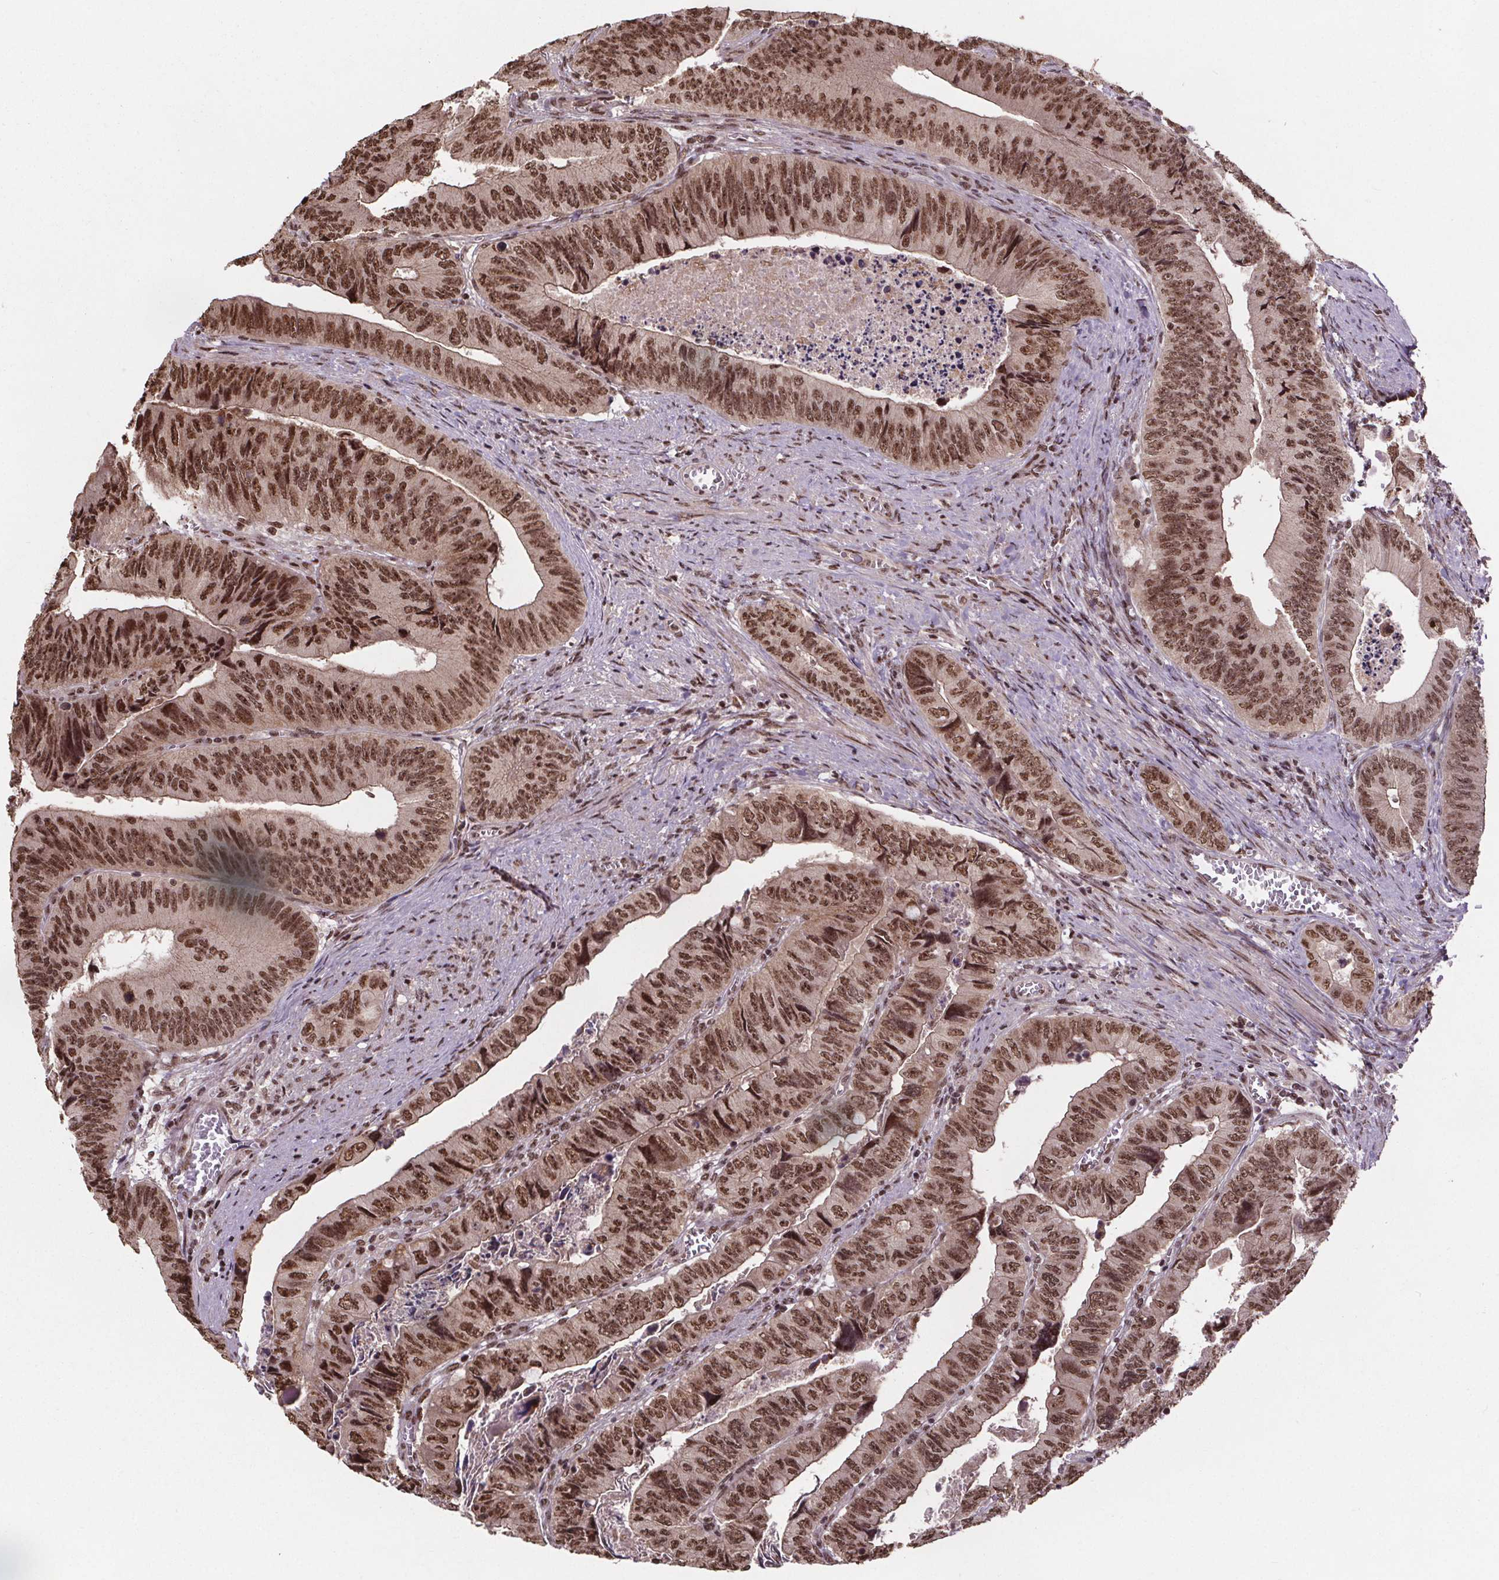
{"staining": {"intensity": "moderate", "quantity": ">75%", "location": "nuclear"}, "tissue": "colorectal cancer", "cell_type": "Tumor cells", "image_type": "cancer", "snomed": [{"axis": "morphology", "description": "Adenocarcinoma, NOS"}, {"axis": "topography", "description": "Colon"}], "caption": "The histopathology image reveals staining of colorectal adenocarcinoma, revealing moderate nuclear protein positivity (brown color) within tumor cells. The staining was performed using DAB, with brown indicating positive protein expression. Nuclei are stained blue with hematoxylin.", "gene": "JARID2", "patient": {"sex": "female", "age": 84}}